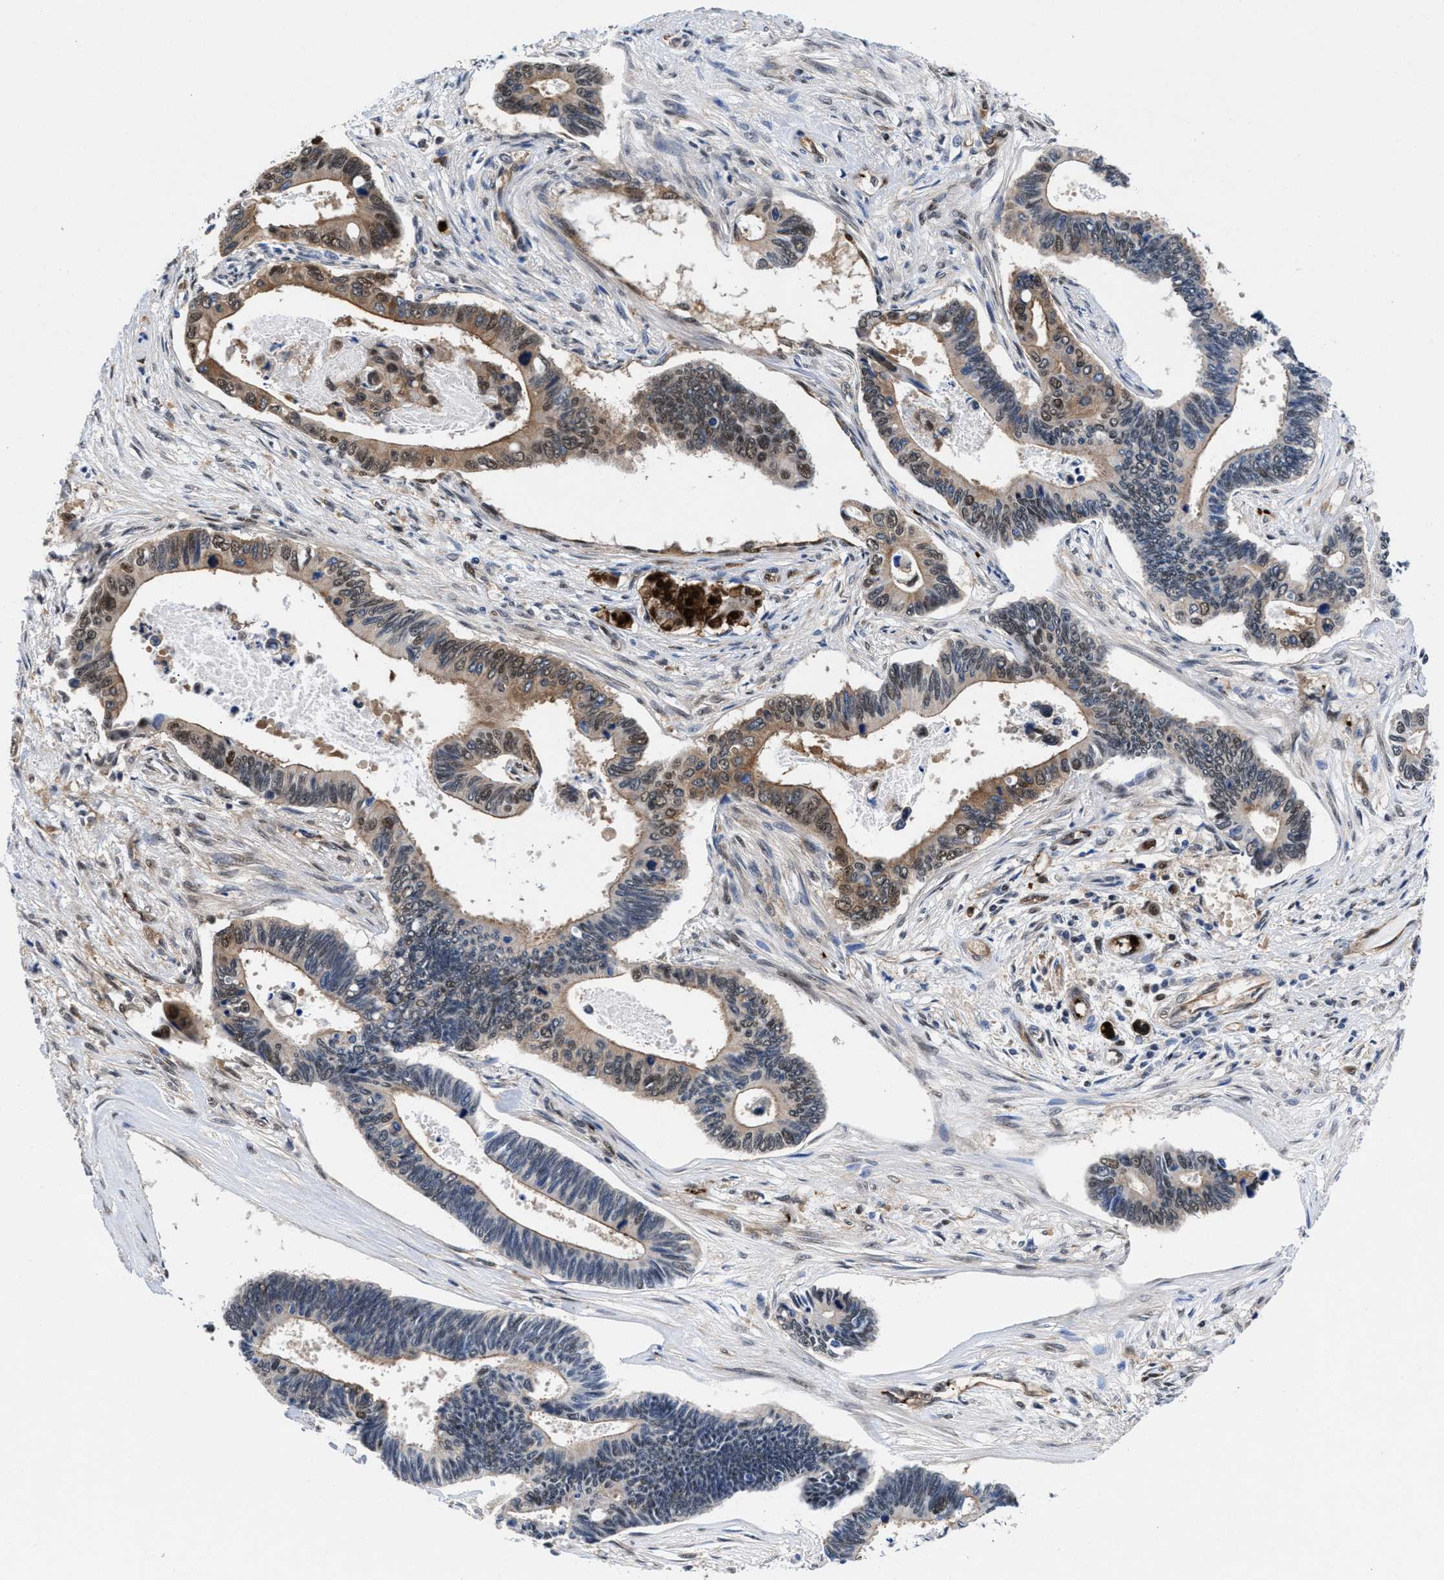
{"staining": {"intensity": "weak", "quantity": "25%-75%", "location": "cytoplasmic/membranous"}, "tissue": "pancreatic cancer", "cell_type": "Tumor cells", "image_type": "cancer", "snomed": [{"axis": "morphology", "description": "Adenocarcinoma, NOS"}, {"axis": "topography", "description": "Pancreas"}], "caption": "IHC photomicrograph of pancreatic adenocarcinoma stained for a protein (brown), which reveals low levels of weak cytoplasmic/membranous positivity in about 25%-75% of tumor cells.", "gene": "ACLY", "patient": {"sex": "female", "age": 70}}